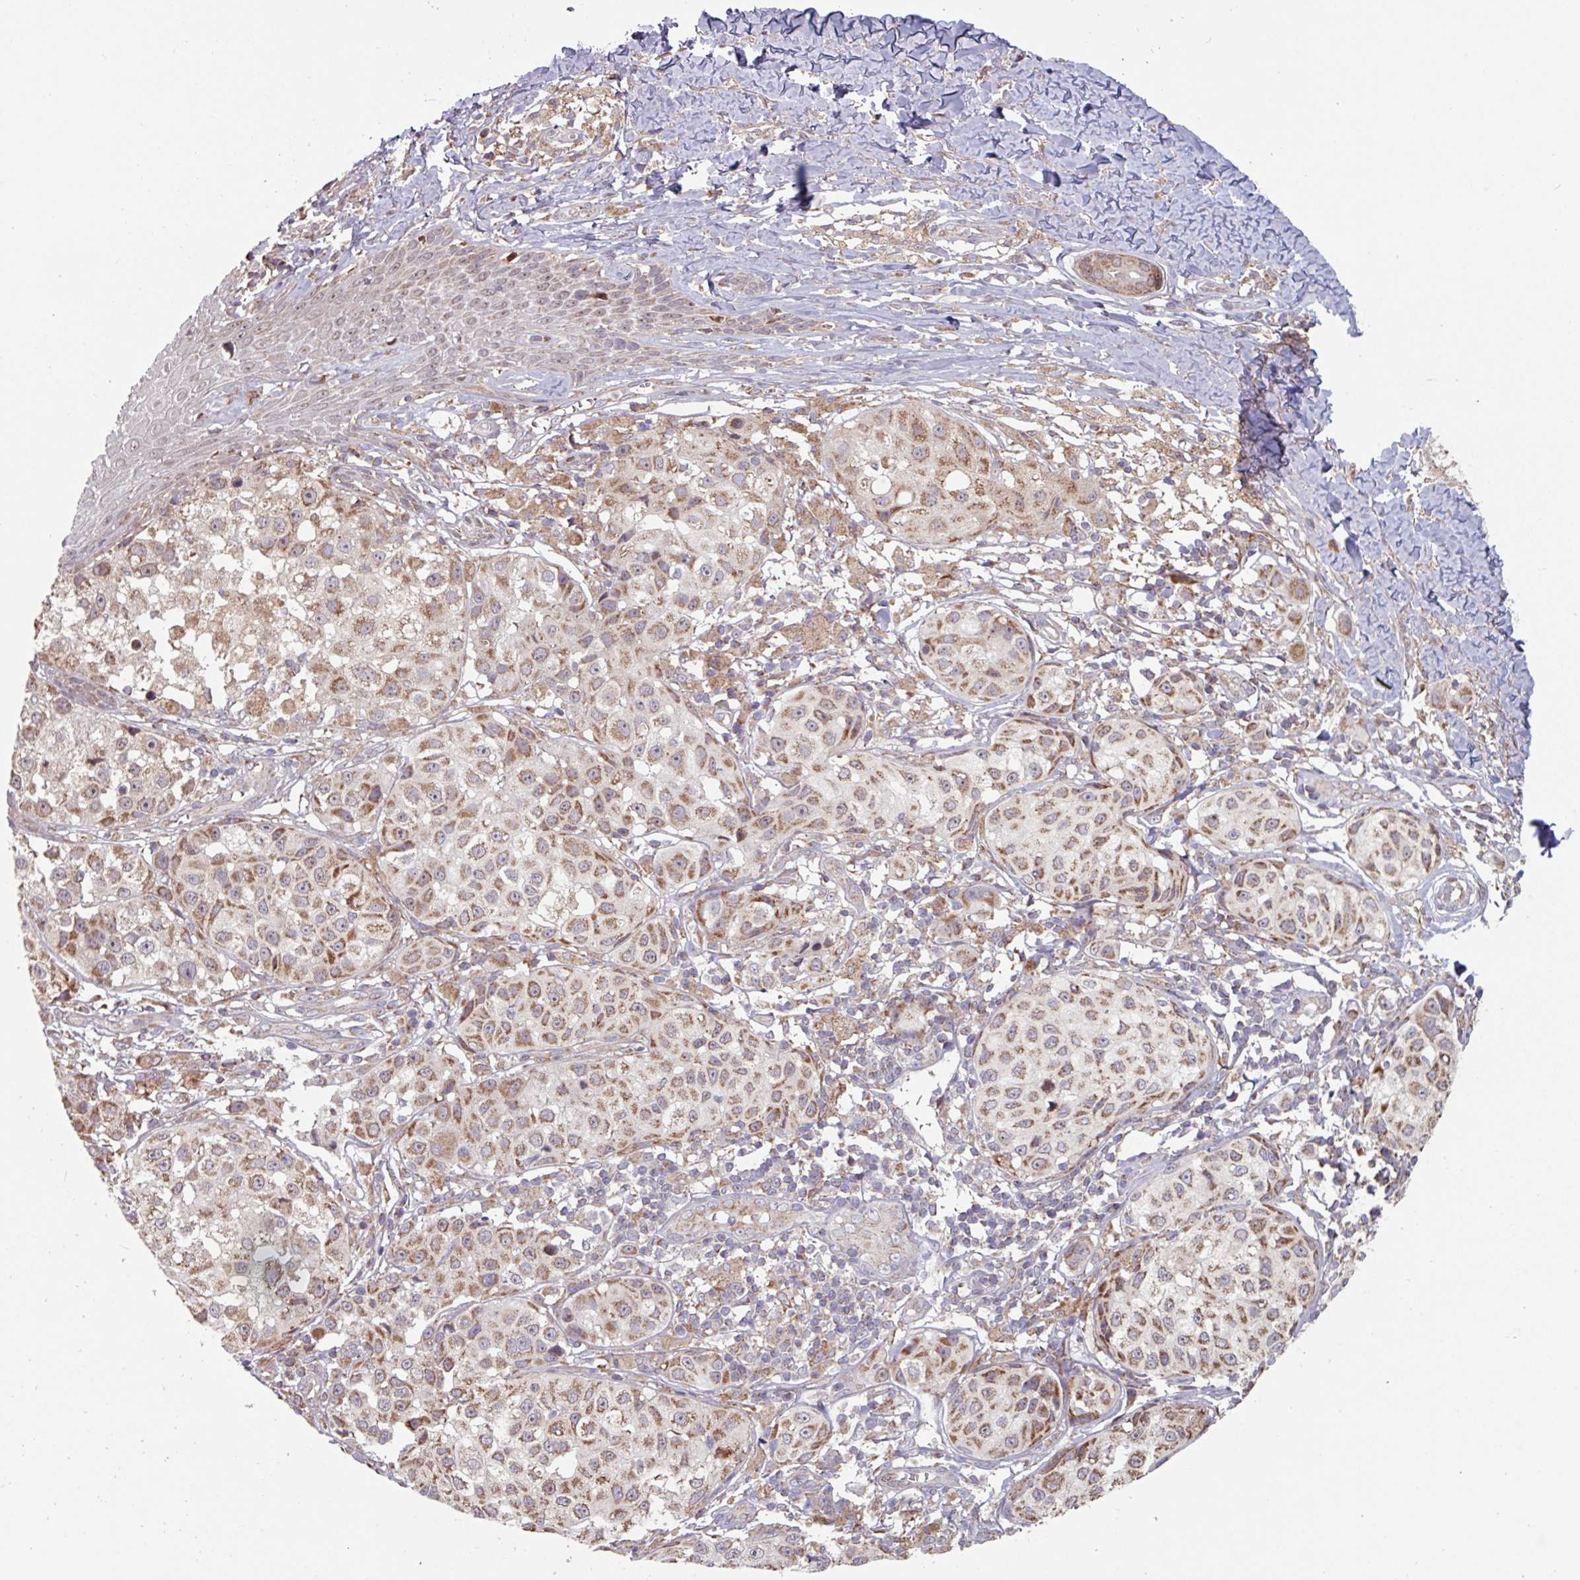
{"staining": {"intensity": "moderate", "quantity": ">75%", "location": "cytoplasmic/membranous"}, "tissue": "melanoma", "cell_type": "Tumor cells", "image_type": "cancer", "snomed": [{"axis": "morphology", "description": "Malignant melanoma, NOS"}, {"axis": "topography", "description": "Skin"}], "caption": "Malignant melanoma was stained to show a protein in brown. There is medium levels of moderate cytoplasmic/membranous staining in about >75% of tumor cells. (Brightfield microscopy of DAB IHC at high magnification).", "gene": "COX7C", "patient": {"sex": "male", "age": 39}}